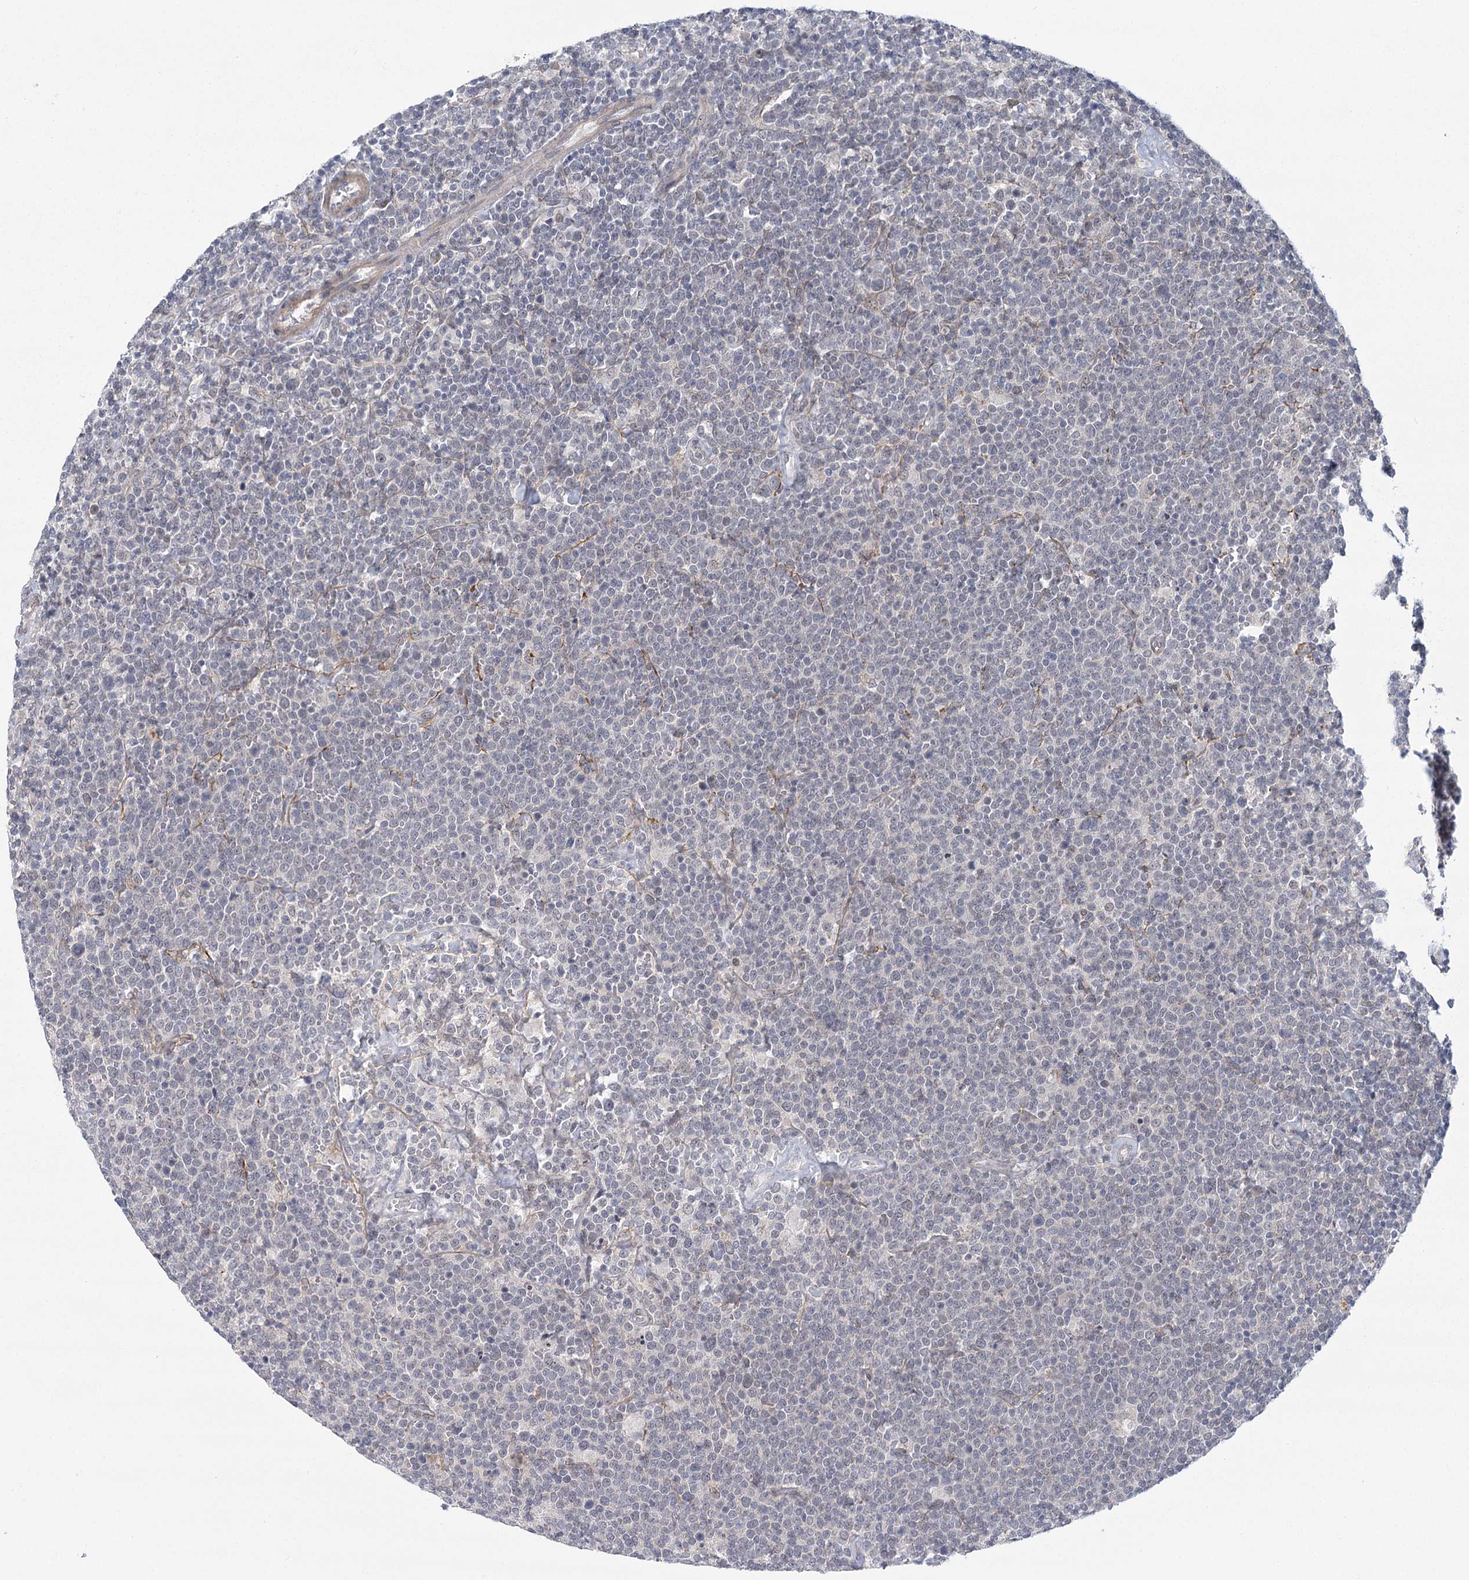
{"staining": {"intensity": "negative", "quantity": "none", "location": "none"}, "tissue": "lymphoma", "cell_type": "Tumor cells", "image_type": "cancer", "snomed": [{"axis": "morphology", "description": "Malignant lymphoma, non-Hodgkin's type, High grade"}, {"axis": "topography", "description": "Lymph node"}], "caption": "High-grade malignant lymphoma, non-Hodgkin's type was stained to show a protein in brown. There is no significant positivity in tumor cells. (DAB IHC, high magnification).", "gene": "MED28", "patient": {"sex": "male", "age": 61}}